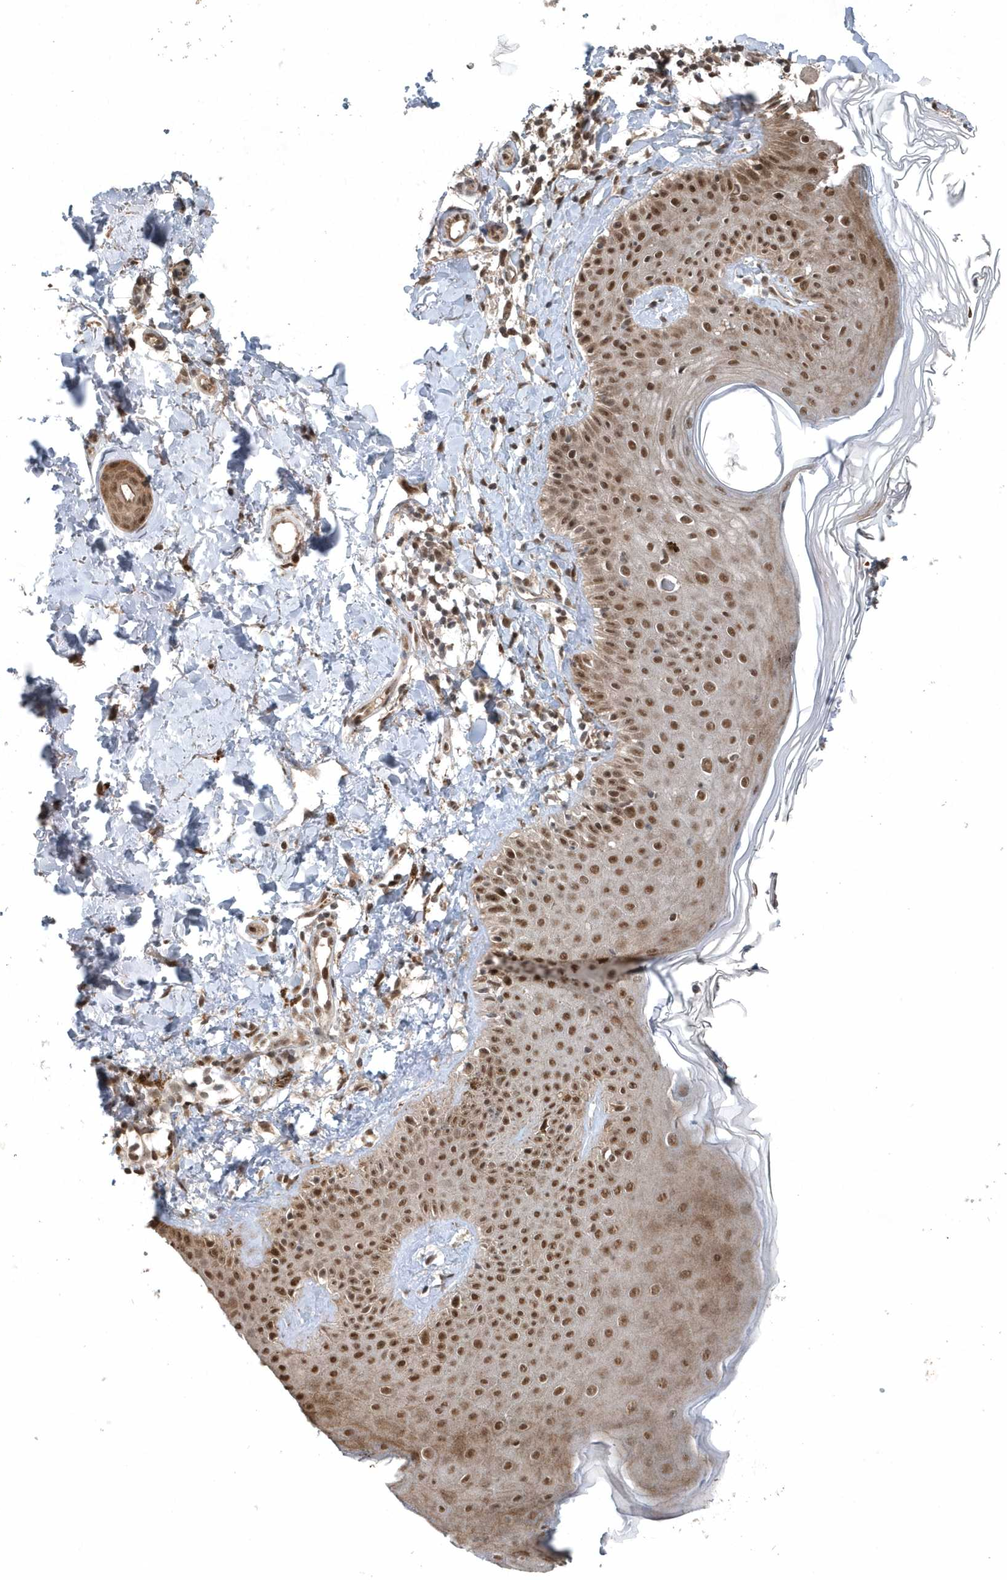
{"staining": {"intensity": "strong", "quantity": ">75%", "location": "nuclear"}, "tissue": "skin", "cell_type": "Fibroblasts", "image_type": "normal", "snomed": [{"axis": "morphology", "description": "Normal tissue, NOS"}, {"axis": "topography", "description": "Skin"}], "caption": "DAB (3,3'-diaminobenzidine) immunohistochemical staining of benign skin demonstrates strong nuclear protein positivity in about >75% of fibroblasts.", "gene": "QTRT2", "patient": {"sex": "male", "age": 52}}